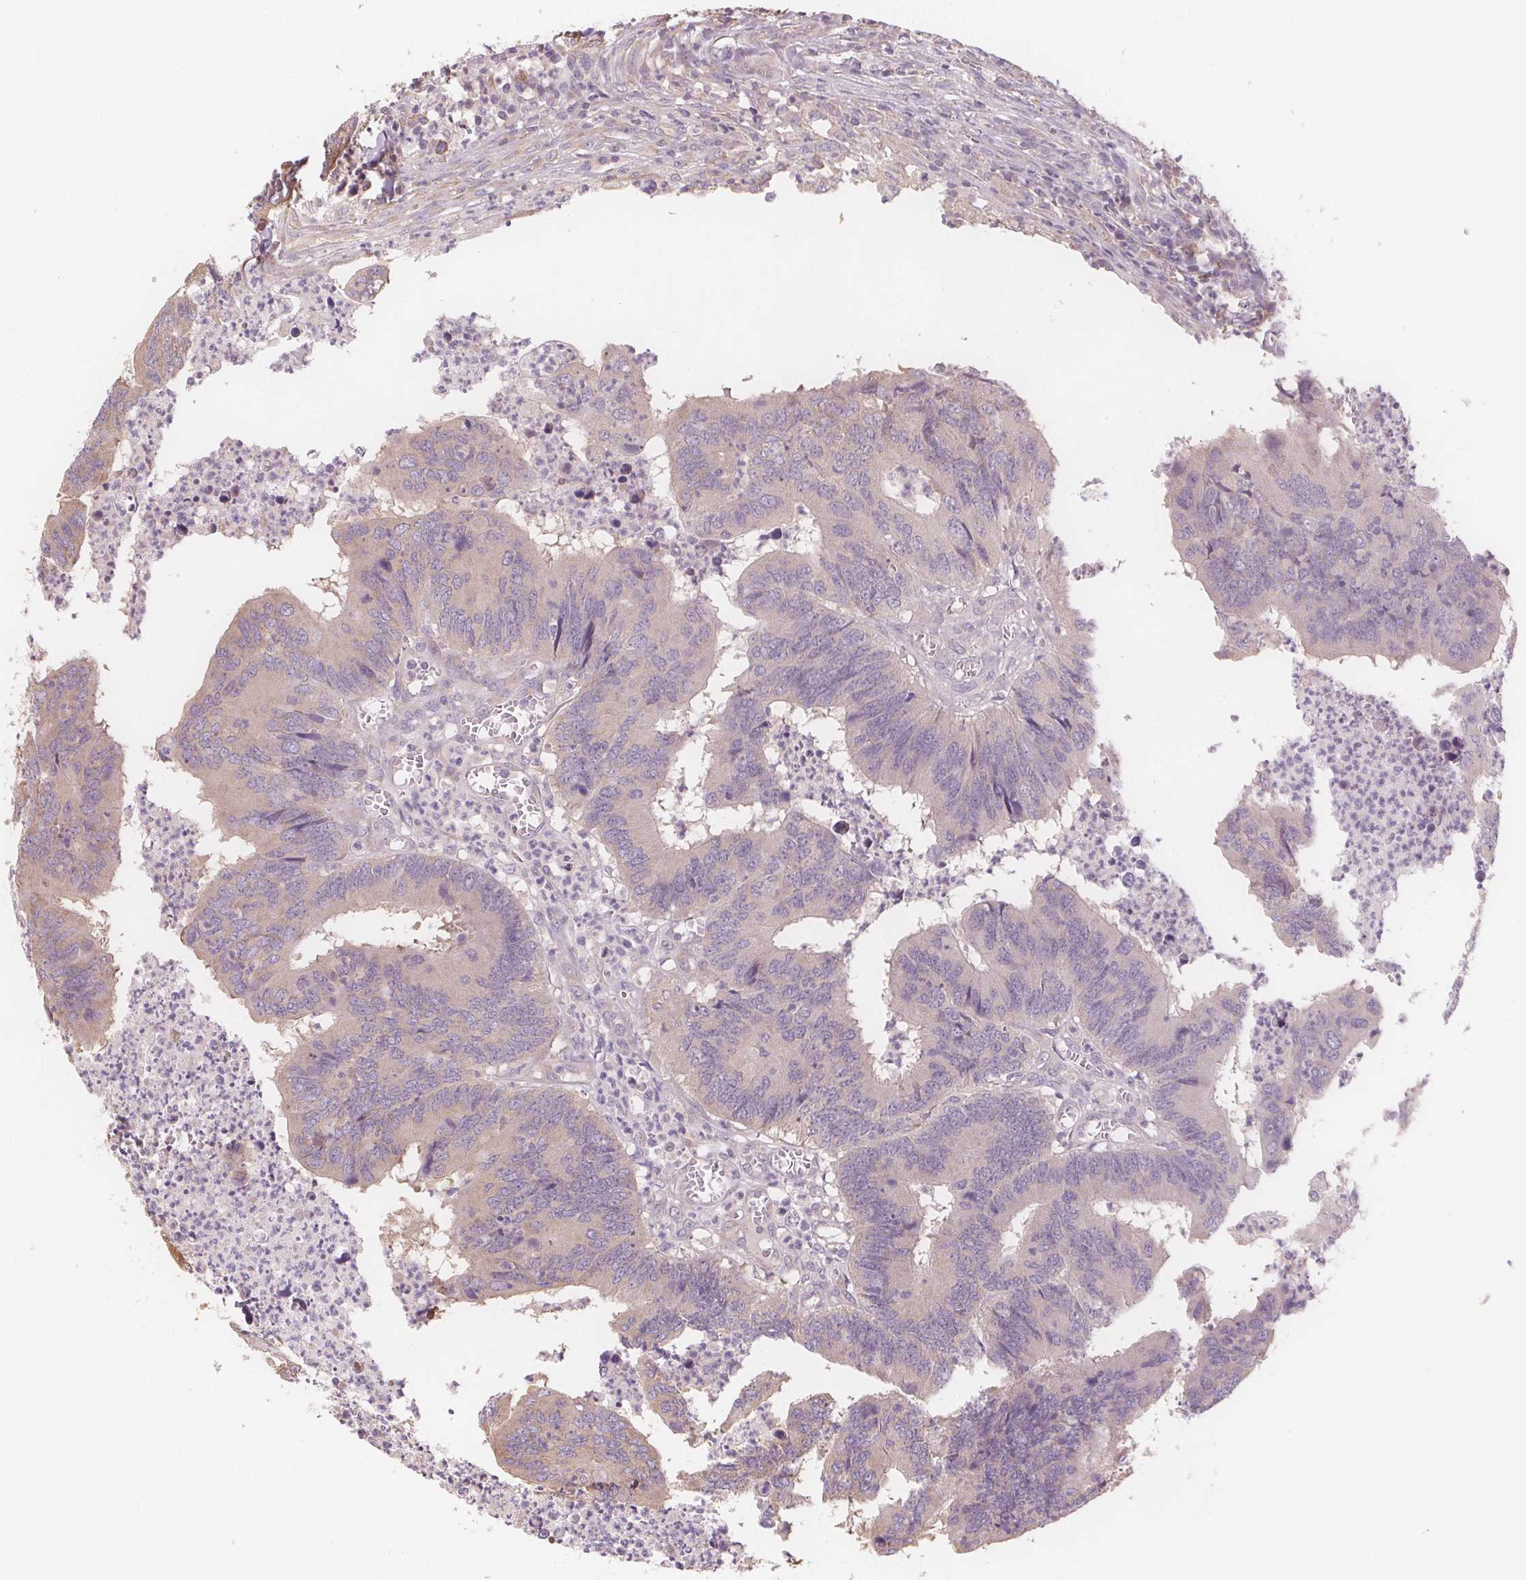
{"staining": {"intensity": "negative", "quantity": "none", "location": "none"}, "tissue": "colorectal cancer", "cell_type": "Tumor cells", "image_type": "cancer", "snomed": [{"axis": "morphology", "description": "Adenocarcinoma, NOS"}, {"axis": "topography", "description": "Colon"}], "caption": "There is no significant staining in tumor cells of colorectal cancer (adenocarcinoma). (DAB IHC visualized using brightfield microscopy, high magnification).", "gene": "TMEM80", "patient": {"sex": "female", "age": 67}}